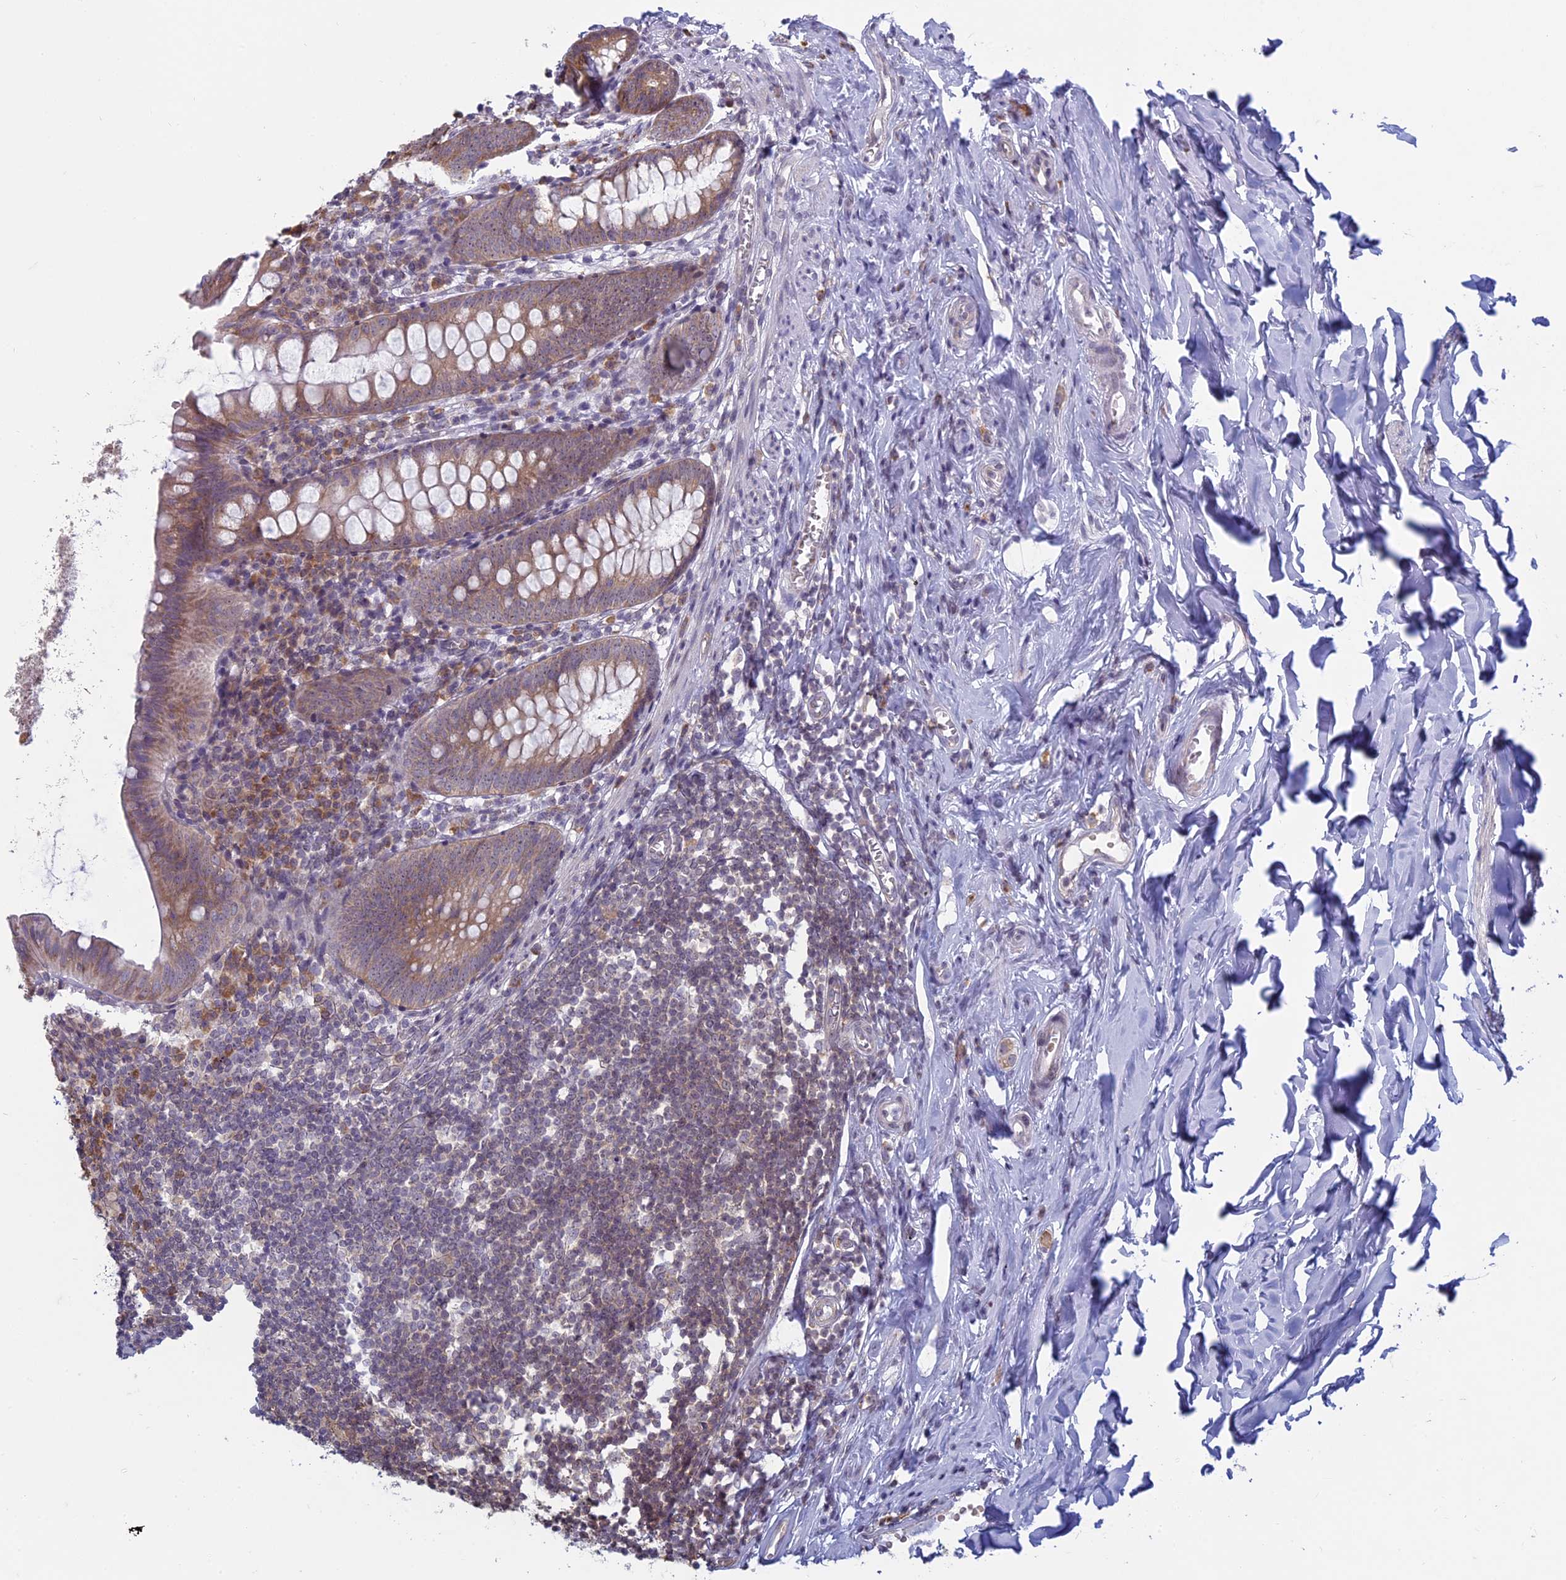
{"staining": {"intensity": "moderate", "quantity": ">75%", "location": "cytoplasmic/membranous,nuclear"}, "tissue": "appendix", "cell_type": "Glandular cells", "image_type": "normal", "snomed": [{"axis": "morphology", "description": "Normal tissue, NOS"}, {"axis": "topography", "description": "Appendix"}], "caption": "DAB (3,3'-diaminobenzidine) immunohistochemical staining of normal human appendix reveals moderate cytoplasmic/membranous,nuclear protein staining in approximately >75% of glandular cells.", "gene": "RPS19BP1", "patient": {"sex": "female", "age": 51}}